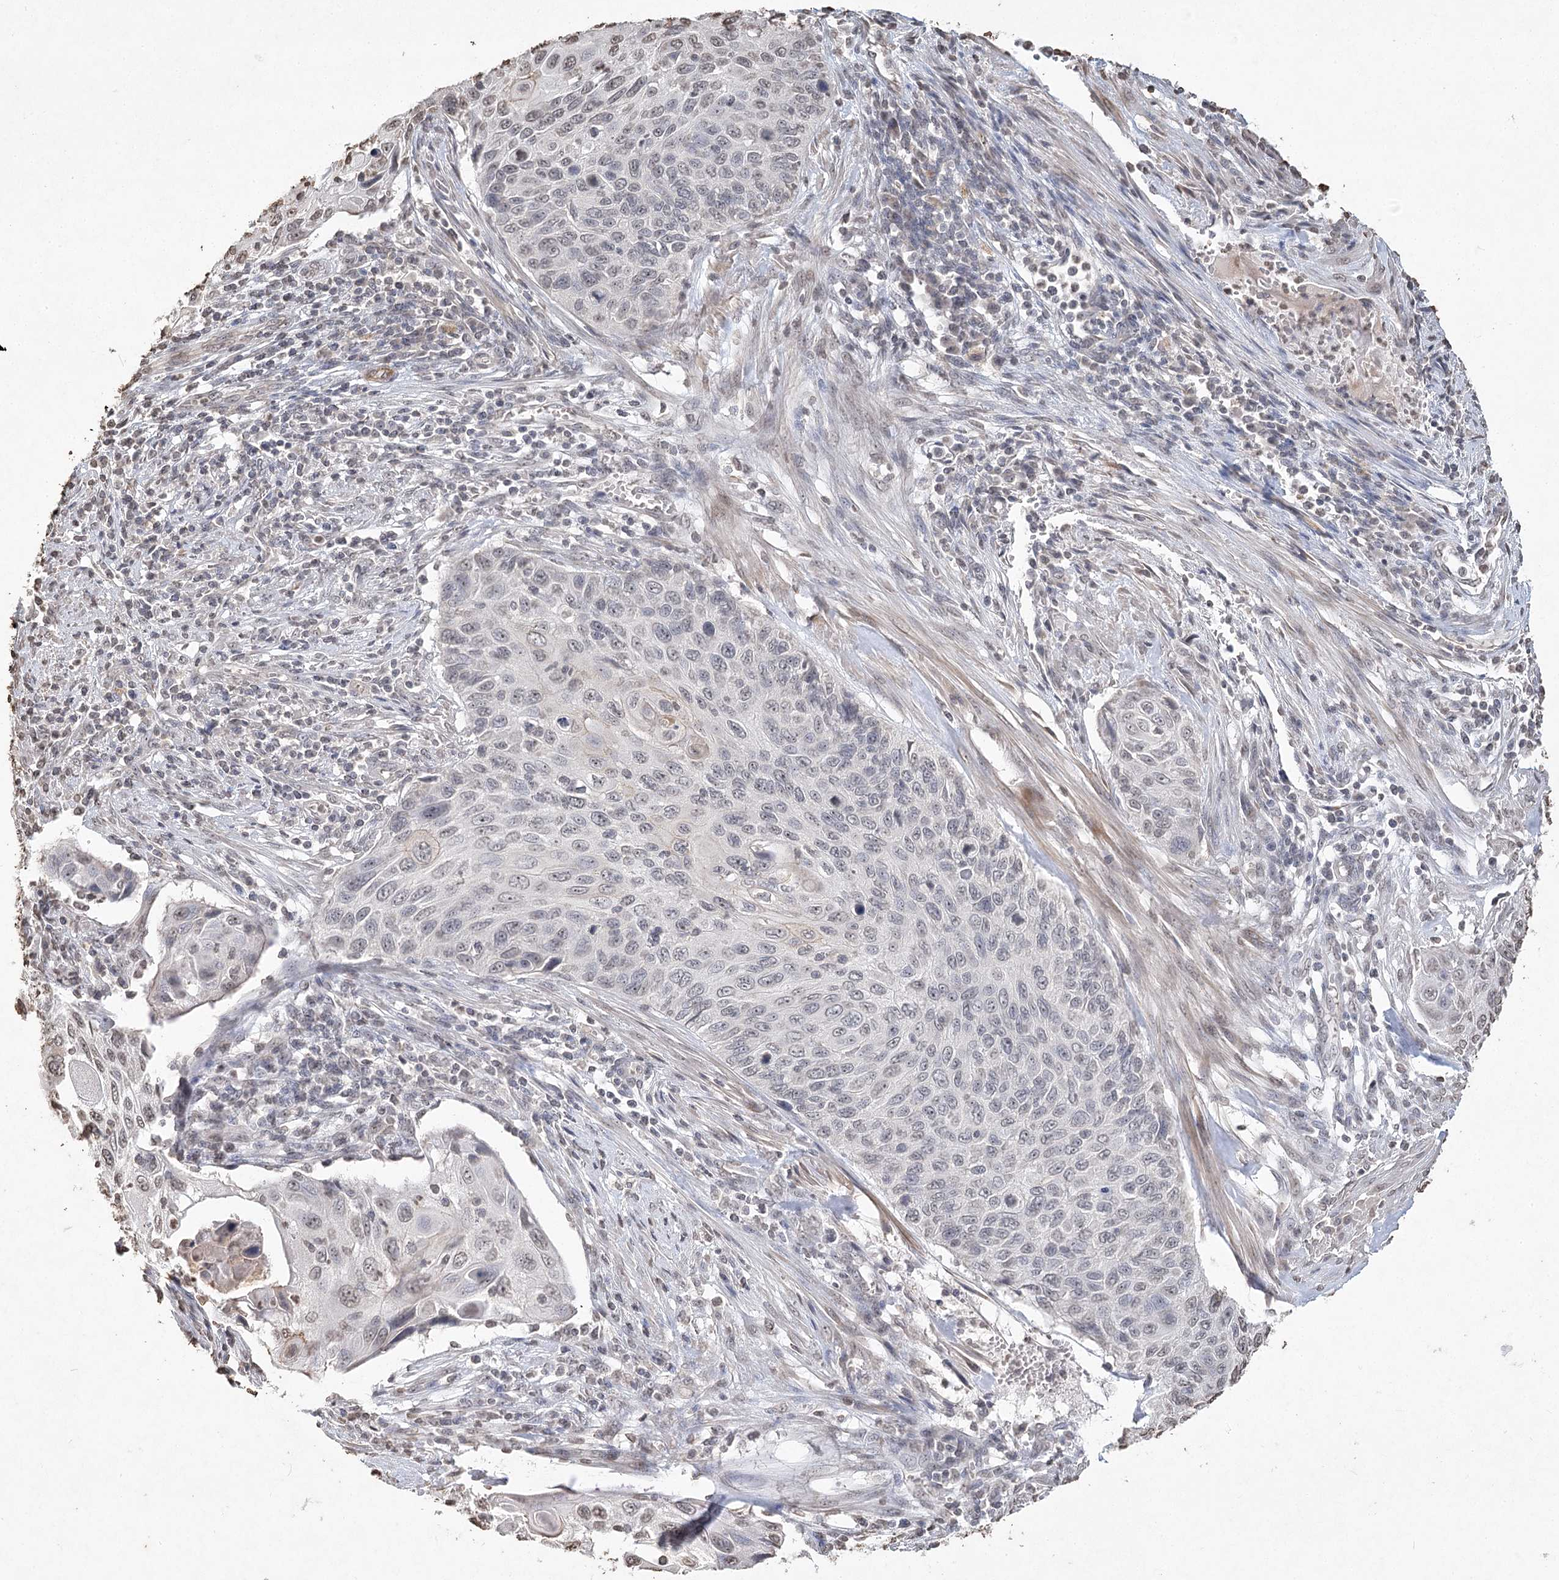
{"staining": {"intensity": "negative", "quantity": "none", "location": "none"}, "tissue": "cervical cancer", "cell_type": "Tumor cells", "image_type": "cancer", "snomed": [{"axis": "morphology", "description": "Squamous cell carcinoma, NOS"}, {"axis": "topography", "description": "Cervix"}], "caption": "IHC image of neoplastic tissue: human squamous cell carcinoma (cervical) stained with DAB exhibits no significant protein positivity in tumor cells.", "gene": "DMXL1", "patient": {"sex": "female", "age": 70}}